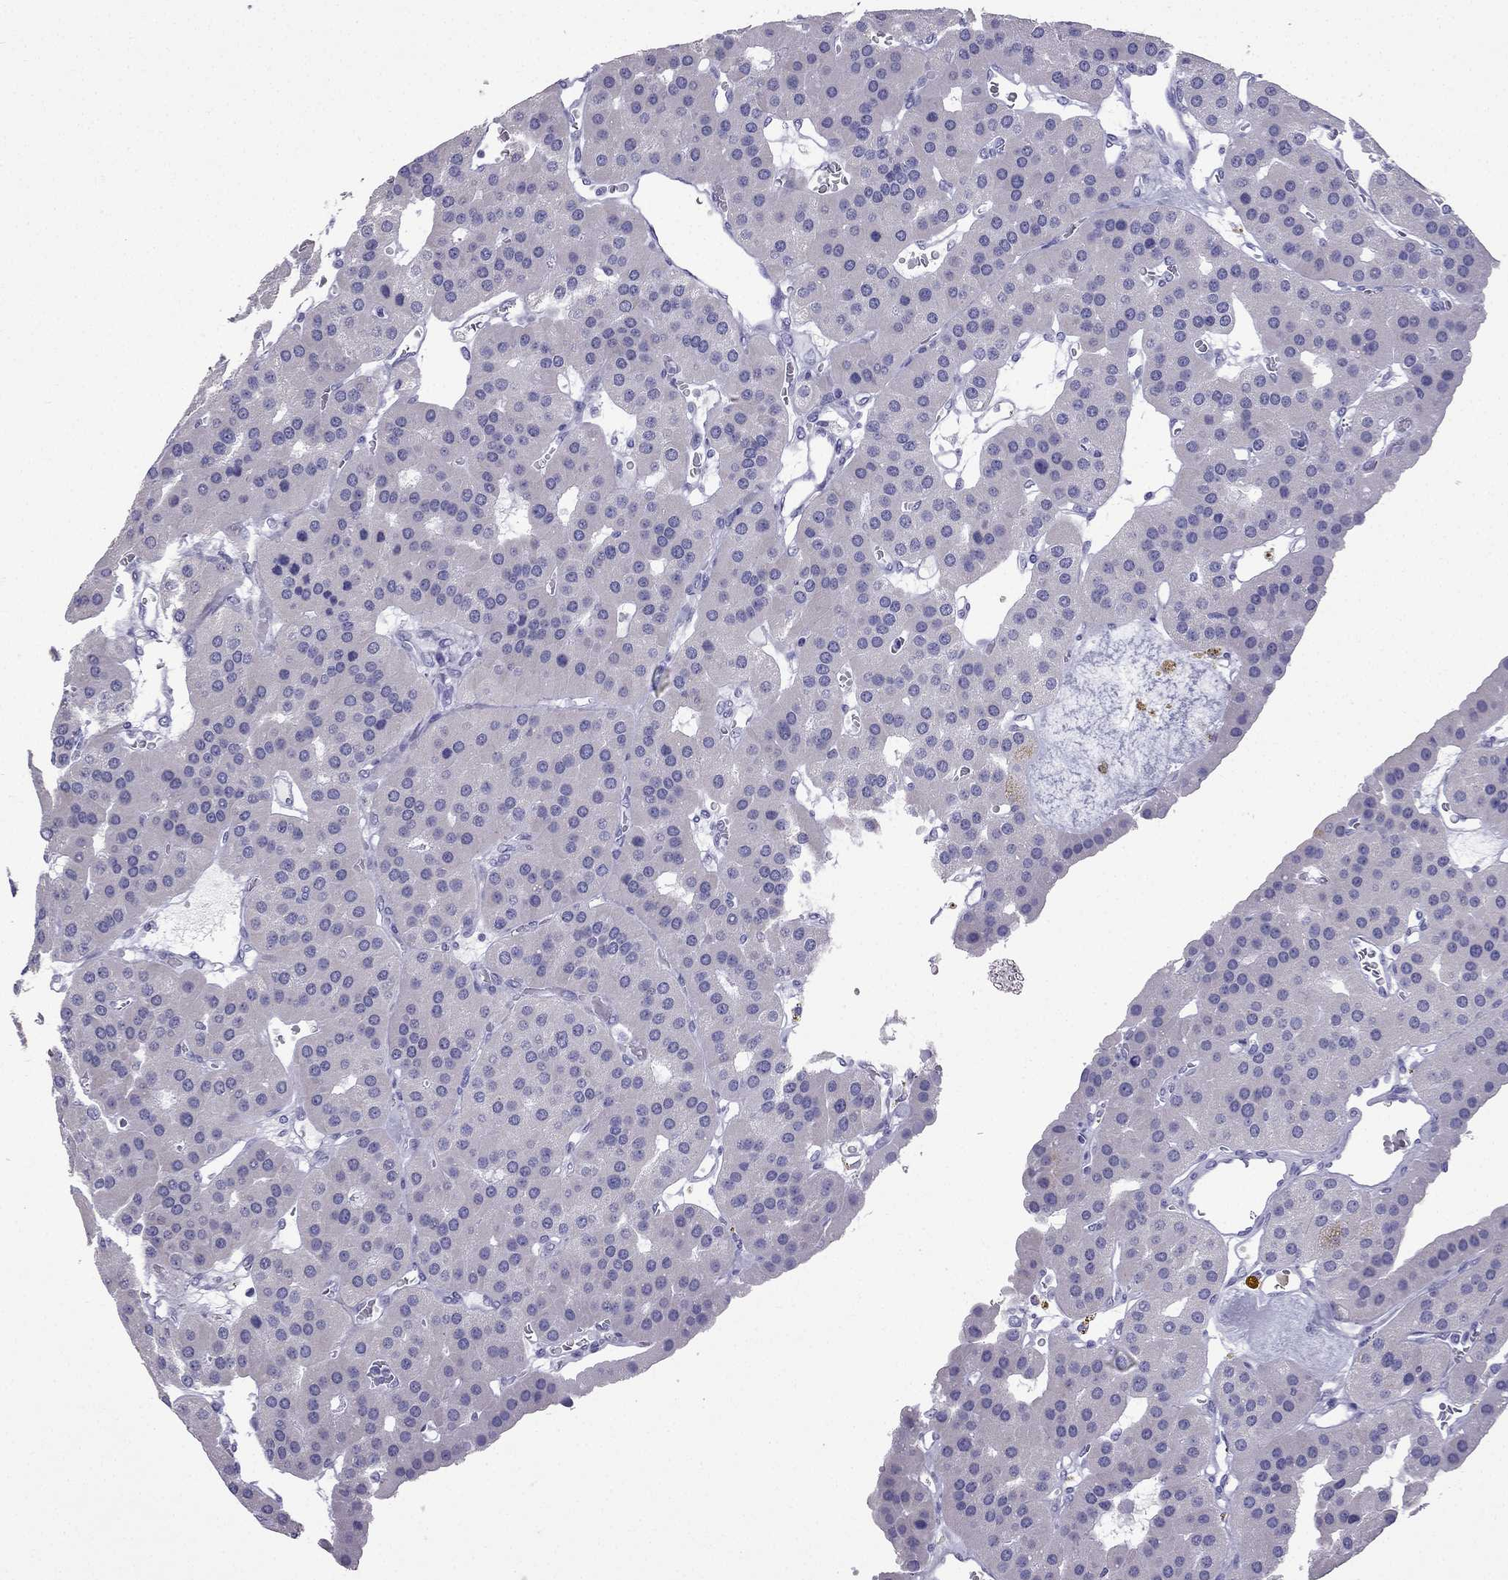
{"staining": {"intensity": "negative", "quantity": "none", "location": "none"}, "tissue": "parathyroid gland", "cell_type": "Glandular cells", "image_type": "normal", "snomed": [{"axis": "morphology", "description": "Normal tissue, NOS"}, {"axis": "morphology", "description": "Adenoma, NOS"}, {"axis": "topography", "description": "Parathyroid gland"}], "caption": "DAB (3,3'-diaminobenzidine) immunohistochemical staining of benign human parathyroid gland shows no significant staining in glandular cells.", "gene": "GJA8", "patient": {"sex": "female", "age": 86}}